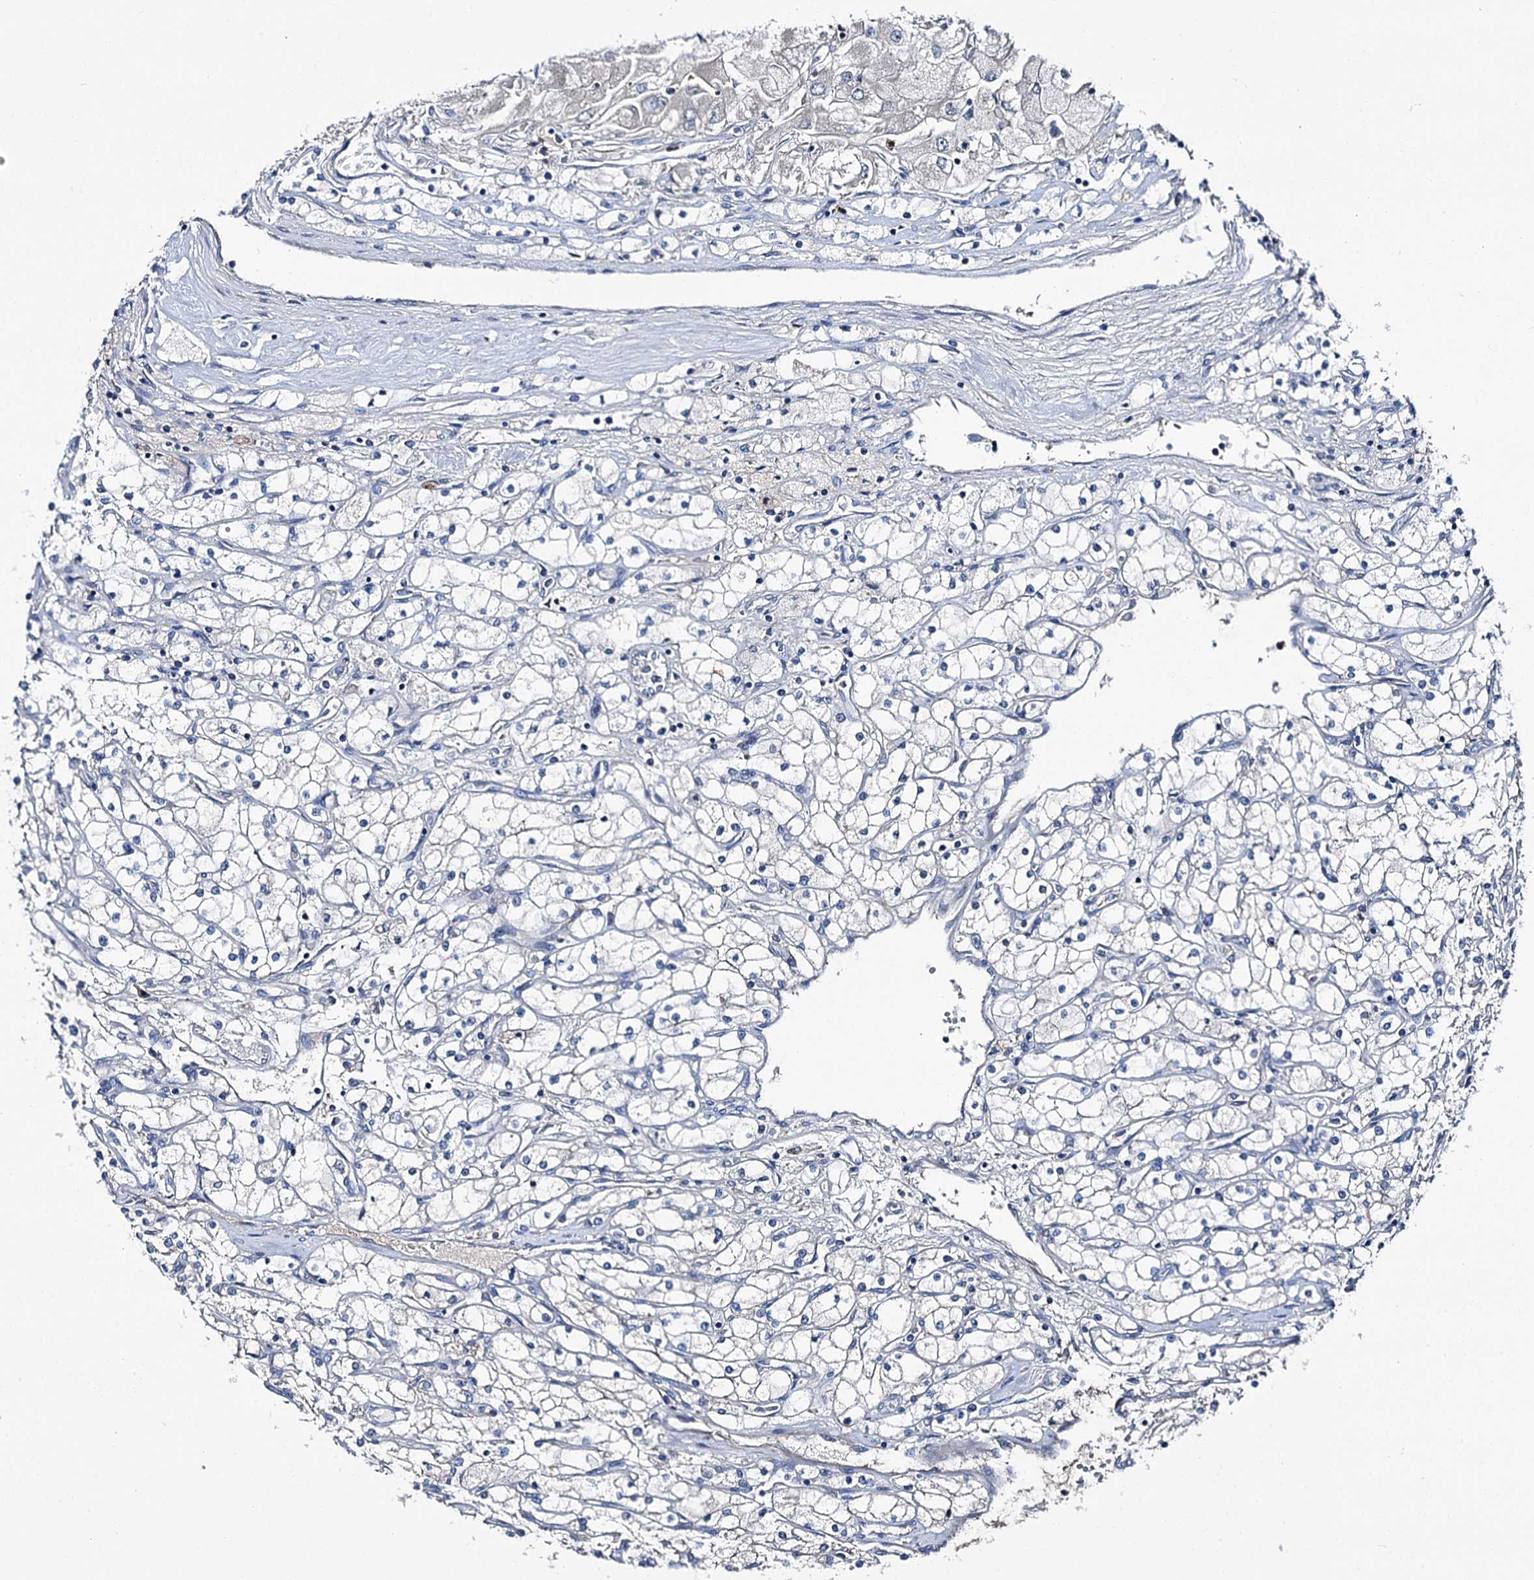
{"staining": {"intensity": "negative", "quantity": "none", "location": "none"}, "tissue": "renal cancer", "cell_type": "Tumor cells", "image_type": "cancer", "snomed": [{"axis": "morphology", "description": "Adenocarcinoma, NOS"}, {"axis": "topography", "description": "Kidney"}], "caption": "A high-resolution micrograph shows IHC staining of renal adenocarcinoma, which displays no significant expression in tumor cells.", "gene": "SLC22A25", "patient": {"sex": "male", "age": 80}}